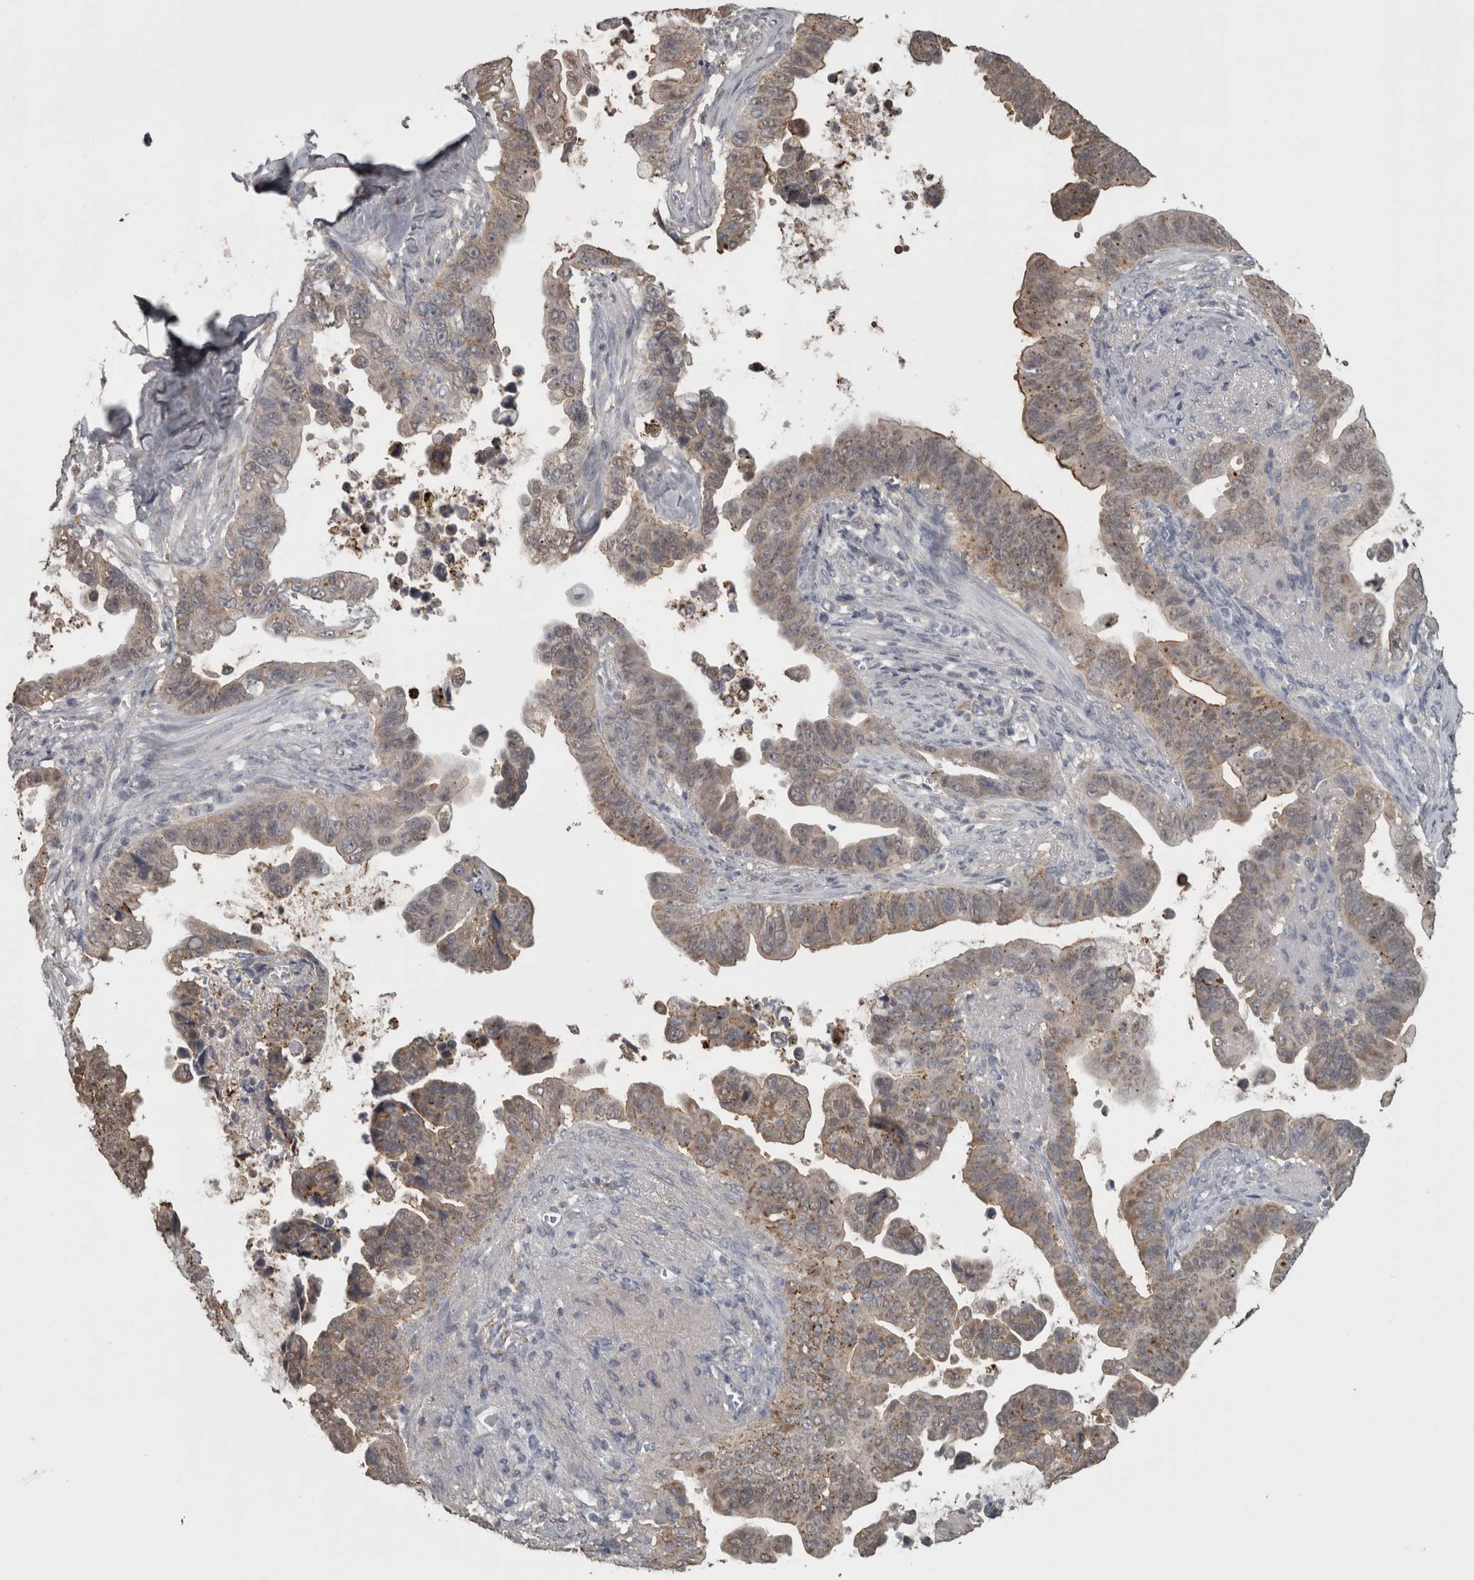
{"staining": {"intensity": "weak", "quantity": "25%-75%", "location": "cytoplasmic/membranous"}, "tissue": "pancreatic cancer", "cell_type": "Tumor cells", "image_type": "cancer", "snomed": [{"axis": "morphology", "description": "Adenocarcinoma, NOS"}, {"axis": "topography", "description": "Pancreas"}], "caption": "Immunohistochemical staining of adenocarcinoma (pancreatic) shows low levels of weak cytoplasmic/membranous staining in approximately 25%-75% of tumor cells. (DAB IHC, brown staining for protein, blue staining for nuclei).", "gene": "FRK", "patient": {"sex": "female", "age": 72}}